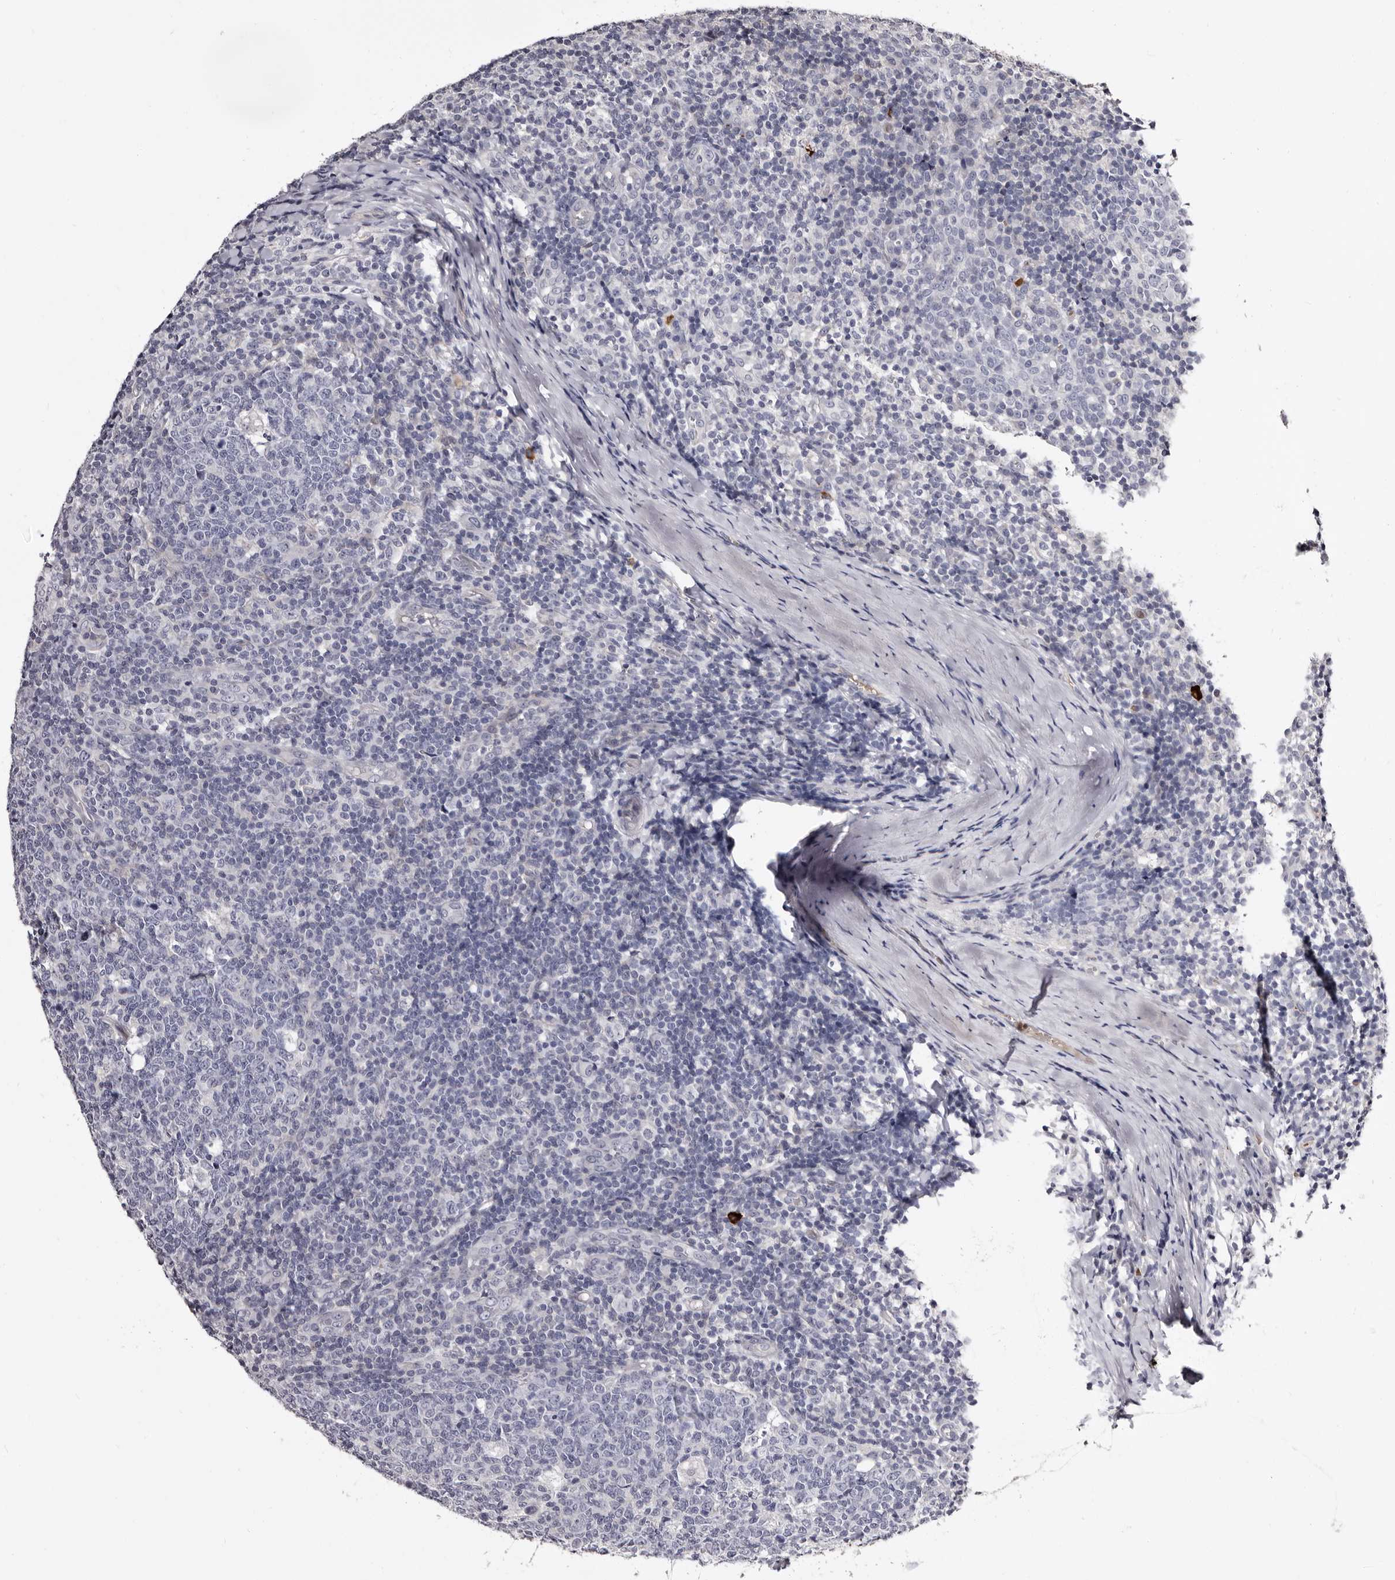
{"staining": {"intensity": "negative", "quantity": "none", "location": "none"}, "tissue": "tonsil", "cell_type": "Germinal center cells", "image_type": "normal", "snomed": [{"axis": "morphology", "description": "Normal tissue, NOS"}, {"axis": "topography", "description": "Tonsil"}], "caption": "The image exhibits no staining of germinal center cells in unremarkable tonsil.", "gene": "BPGM", "patient": {"sex": "female", "age": 19}}